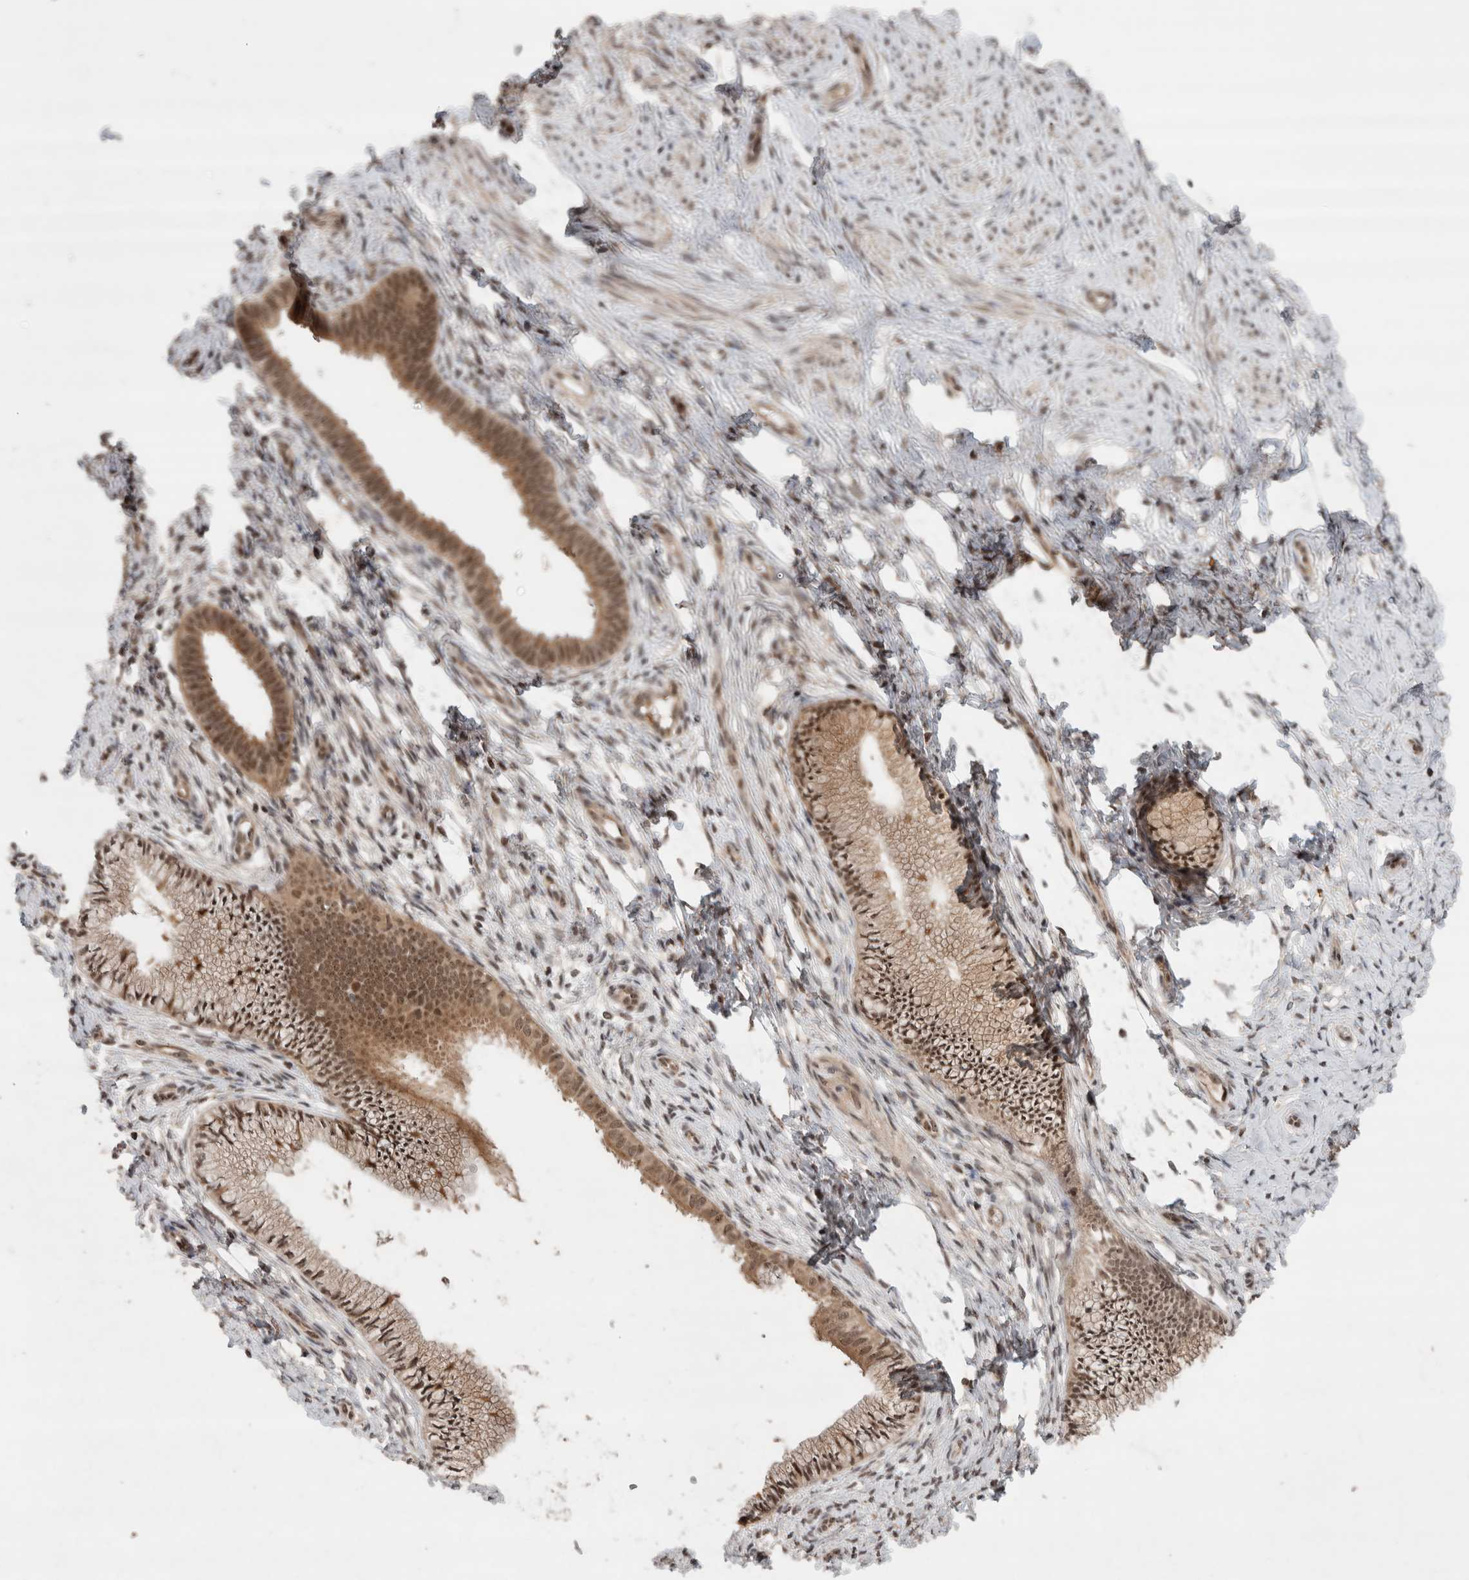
{"staining": {"intensity": "moderate", "quantity": ">75%", "location": "cytoplasmic/membranous,nuclear"}, "tissue": "cervix", "cell_type": "Glandular cells", "image_type": "normal", "snomed": [{"axis": "morphology", "description": "Normal tissue, NOS"}, {"axis": "topography", "description": "Cervix"}], "caption": "Immunohistochemistry histopathology image of normal cervix: human cervix stained using IHC displays medium levels of moderate protein expression localized specifically in the cytoplasmic/membranous,nuclear of glandular cells, appearing as a cytoplasmic/membranous,nuclear brown color.", "gene": "MPHOSPH6", "patient": {"sex": "female", "age": 36}}